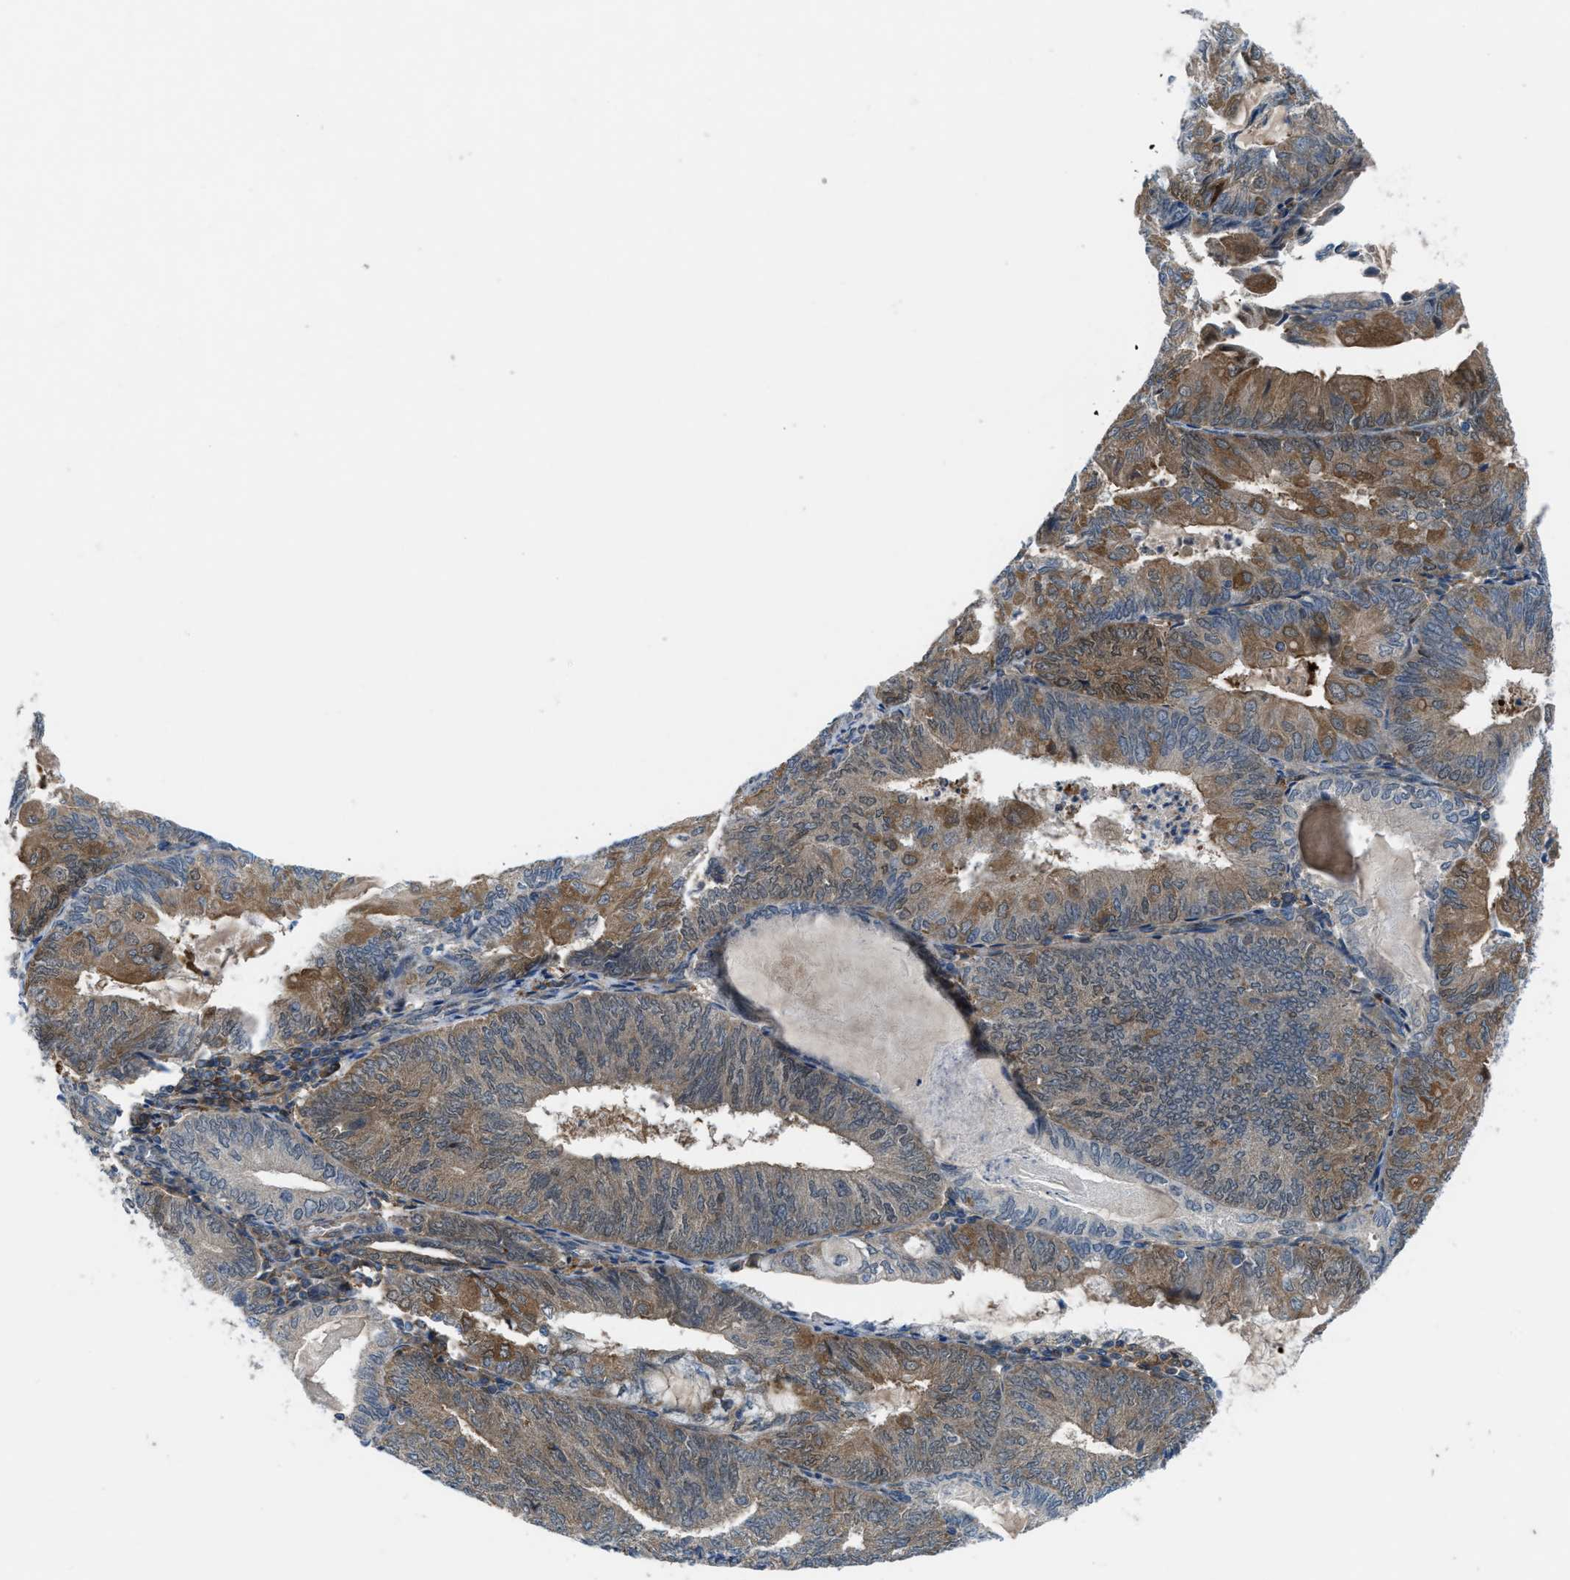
{"staining": {"intensity": "moderate", "quantity": ">75%", "location": "cytoplasmic/membranous"}, "tissue": "endometrial cancer", "cell_type": "Tumor cells", "image_type": "cancer", "snomed": [{"axis": "morphology", "description": "Adenocarcinoma, NOS"}, {"axis": "topography", "description": "Endometrium"}], "caption": "IHC (DAB (3,3'-diaminobenzidine)) staining of endometrial adenocarcinoma demonstrates moderate cytoplasmic/membranous protein positivity in approximately >75% of tumor cells.", "gene": "BAZ2B", "patient": {"sex": "female", "age": 81}}